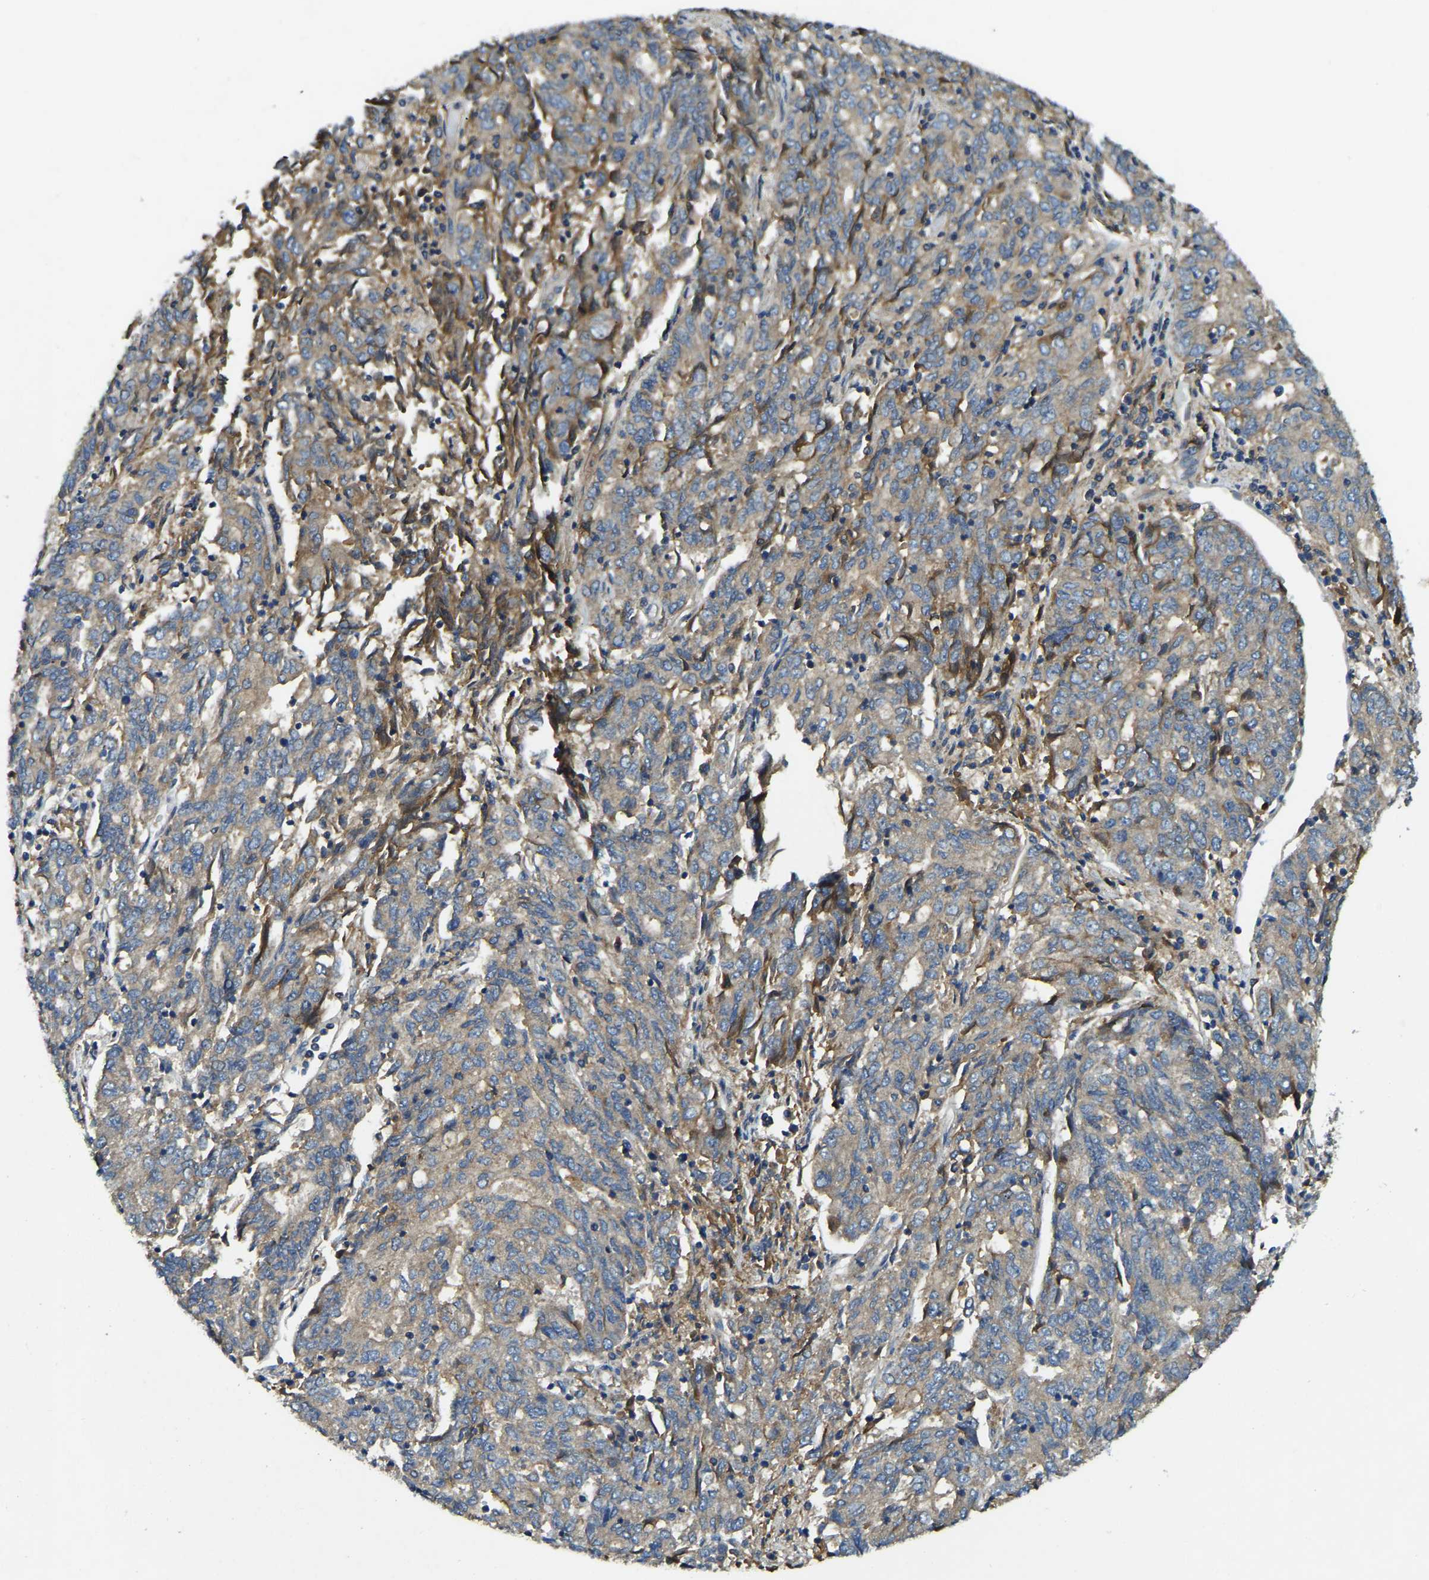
{"staining": {"intensity": "weak", "quantity": "<25%", "location": "cytoplasmic/membranous"}, "tissue": "endometrial cancer", "cell_type": "Tumor cells", "image_type": "cancer", "snomed": [{"axis": "morphology", "description": "Adenocarcinoma, NOS"}, {"axis": "topography", "description": "Endometrium"}], "caption": "IHC photomicrograph of neoplastic tissue: human endometrial adenocarcinoma stained with DAB (3,3'-diaminobenzidine) exhibits no significant protein staining in tumor cells. (DAB (3,3'-diaminobenzidine) immunohistochemistry, high magnification).", "gene": "ATP8B1", "patient": {"sex": "female", "age": 80}}